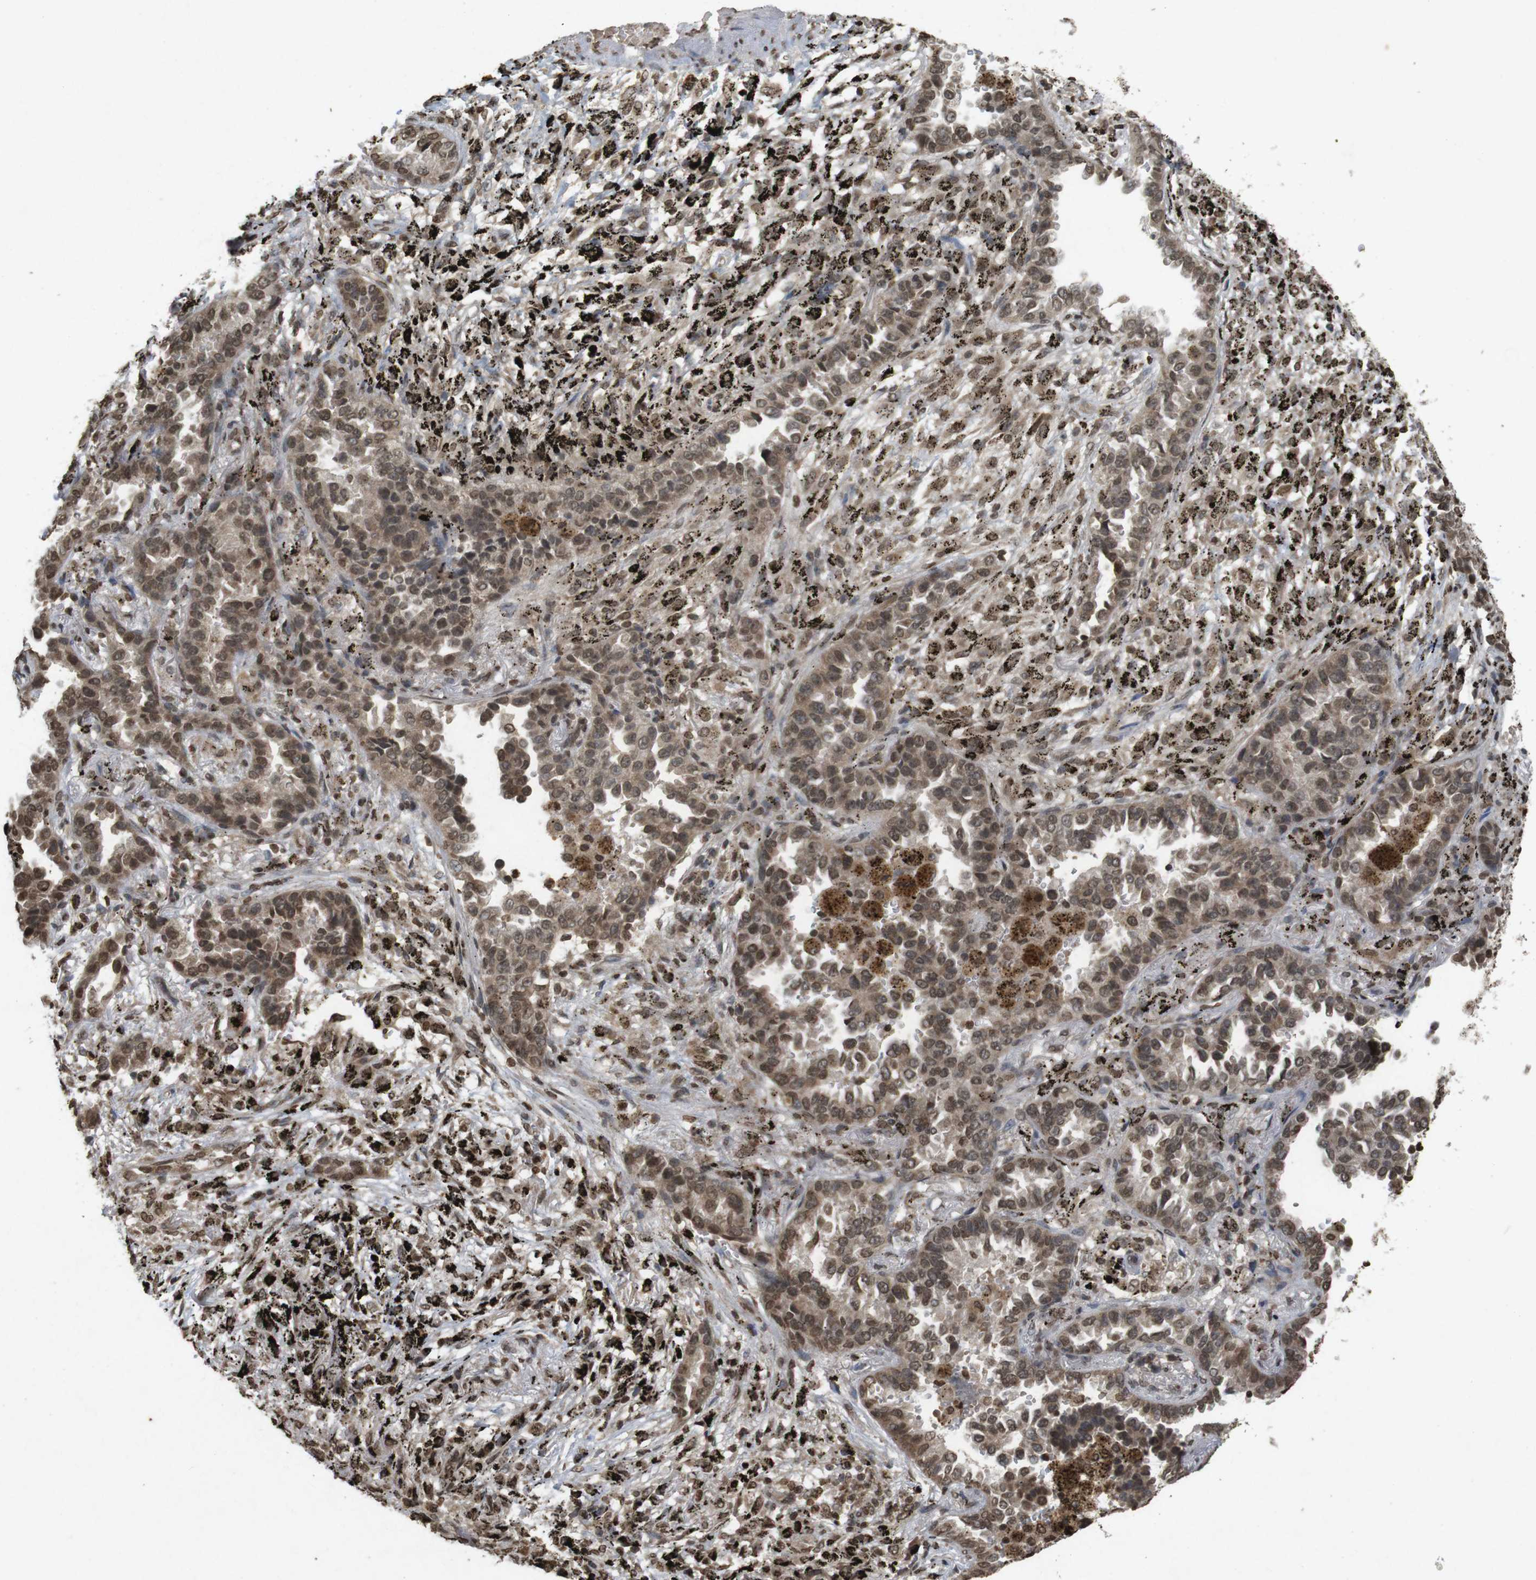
{"staining": {"intensity": "moderate", "quantity": ">75%", "location": "cytoplasmic/membranous,nuclear"}, "tissue": "lung cancer", "cell_type": "Tumor cells", "image_type": "cancer", "snomed": [{"axis": "morphology", "description": "Normal tissue, NOS"}, {"axis": "morphology", "description": "Adenocarcinoma, NOS"}, {"axis": "topography", "description": "Lung"}], "caption": "The histopathology image exhibits staining of lung cancer, revealing moderate cytoplasmic/membranous and nuclear protein expression (brown color) within tumor cells.", "gene": "ORC4", "patient": {"sex": "male", "age": 59}}